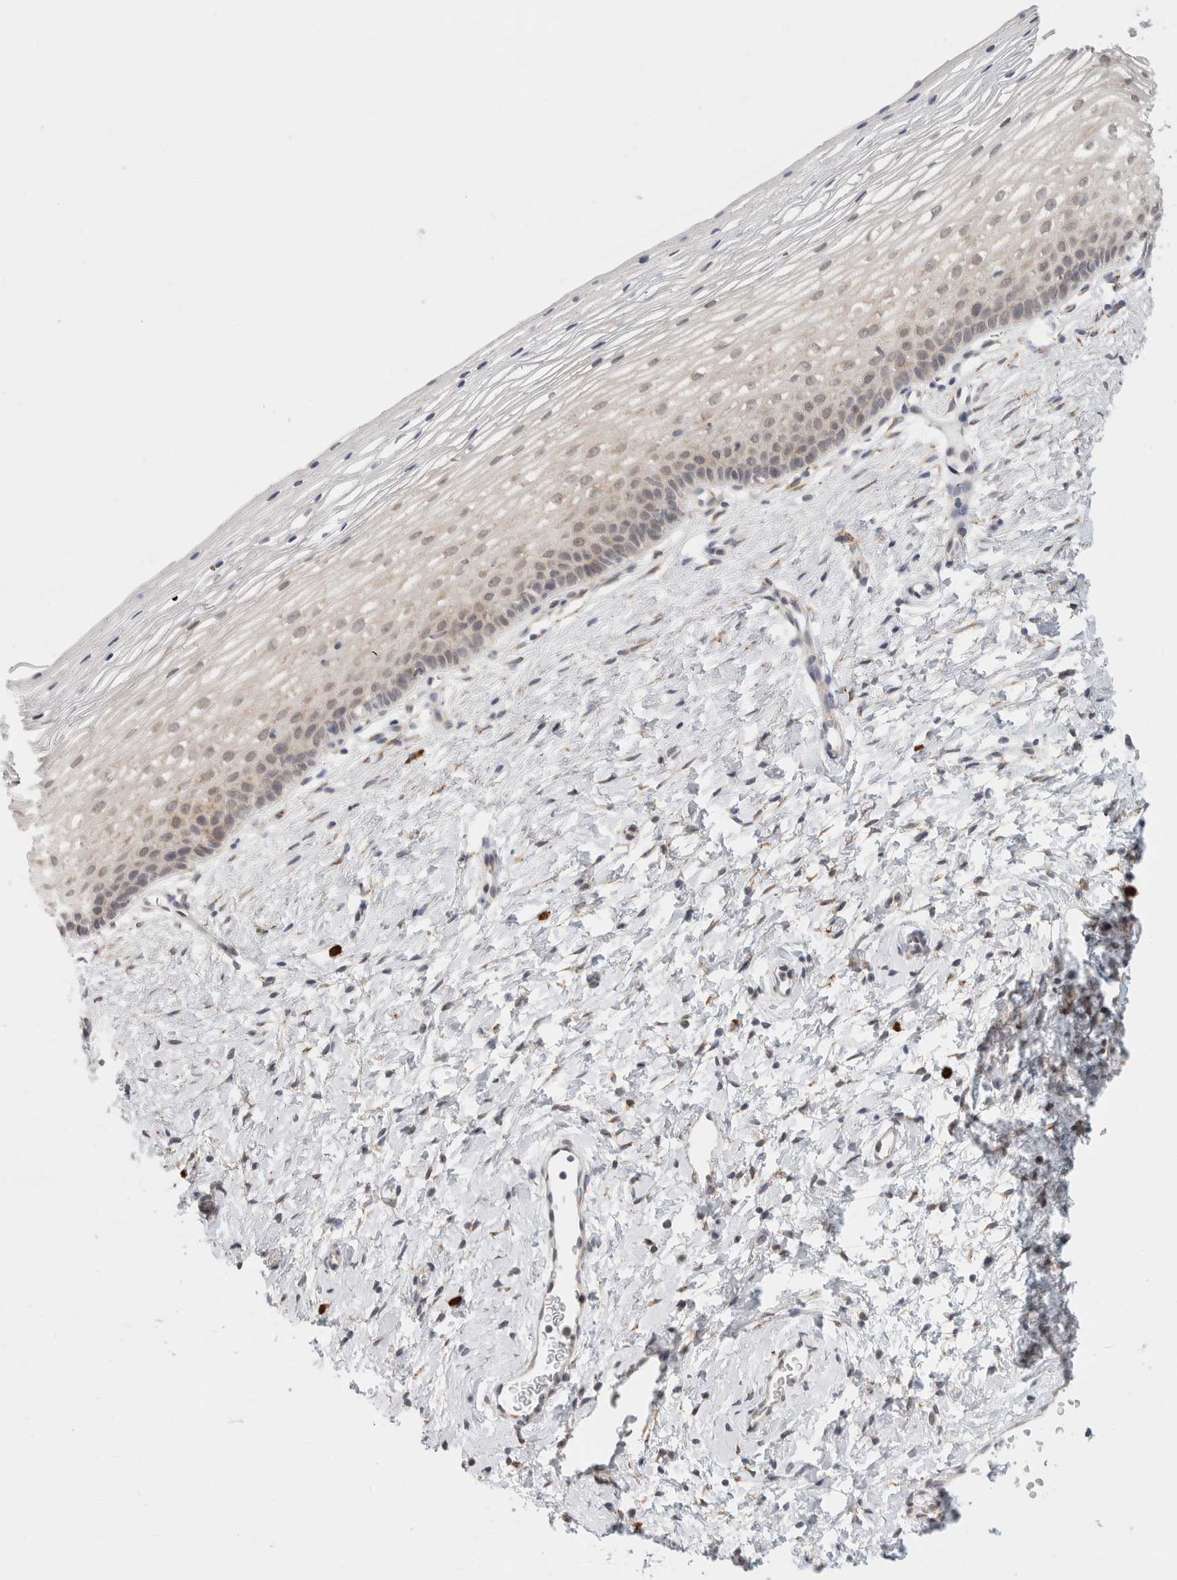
{"staining": {"intensity": "moderate", "quantity": "25%-75%", "location": "cytoplasmic/membranous"}, "tissue": "cervix", "cell_type": "Glandular cells", "image_type": "normal", "snomed": [{"axis": "morphology", "description": "Normal tissue, NOS"}, {"axis": "topography", "description": "Cervix"}], "caption": "Normal cervix displays moderate cytoplasmic/membranous positivity in approximately 25%-75% of glandular cells, visualized by immunohistochemistry. (DAB (3,3'-diaminobenzidine) IHC, brown staining for protein, blue staining for nuclei).", "gene": "HDLBP", "patient": {"sex": "female", "age": 72}}